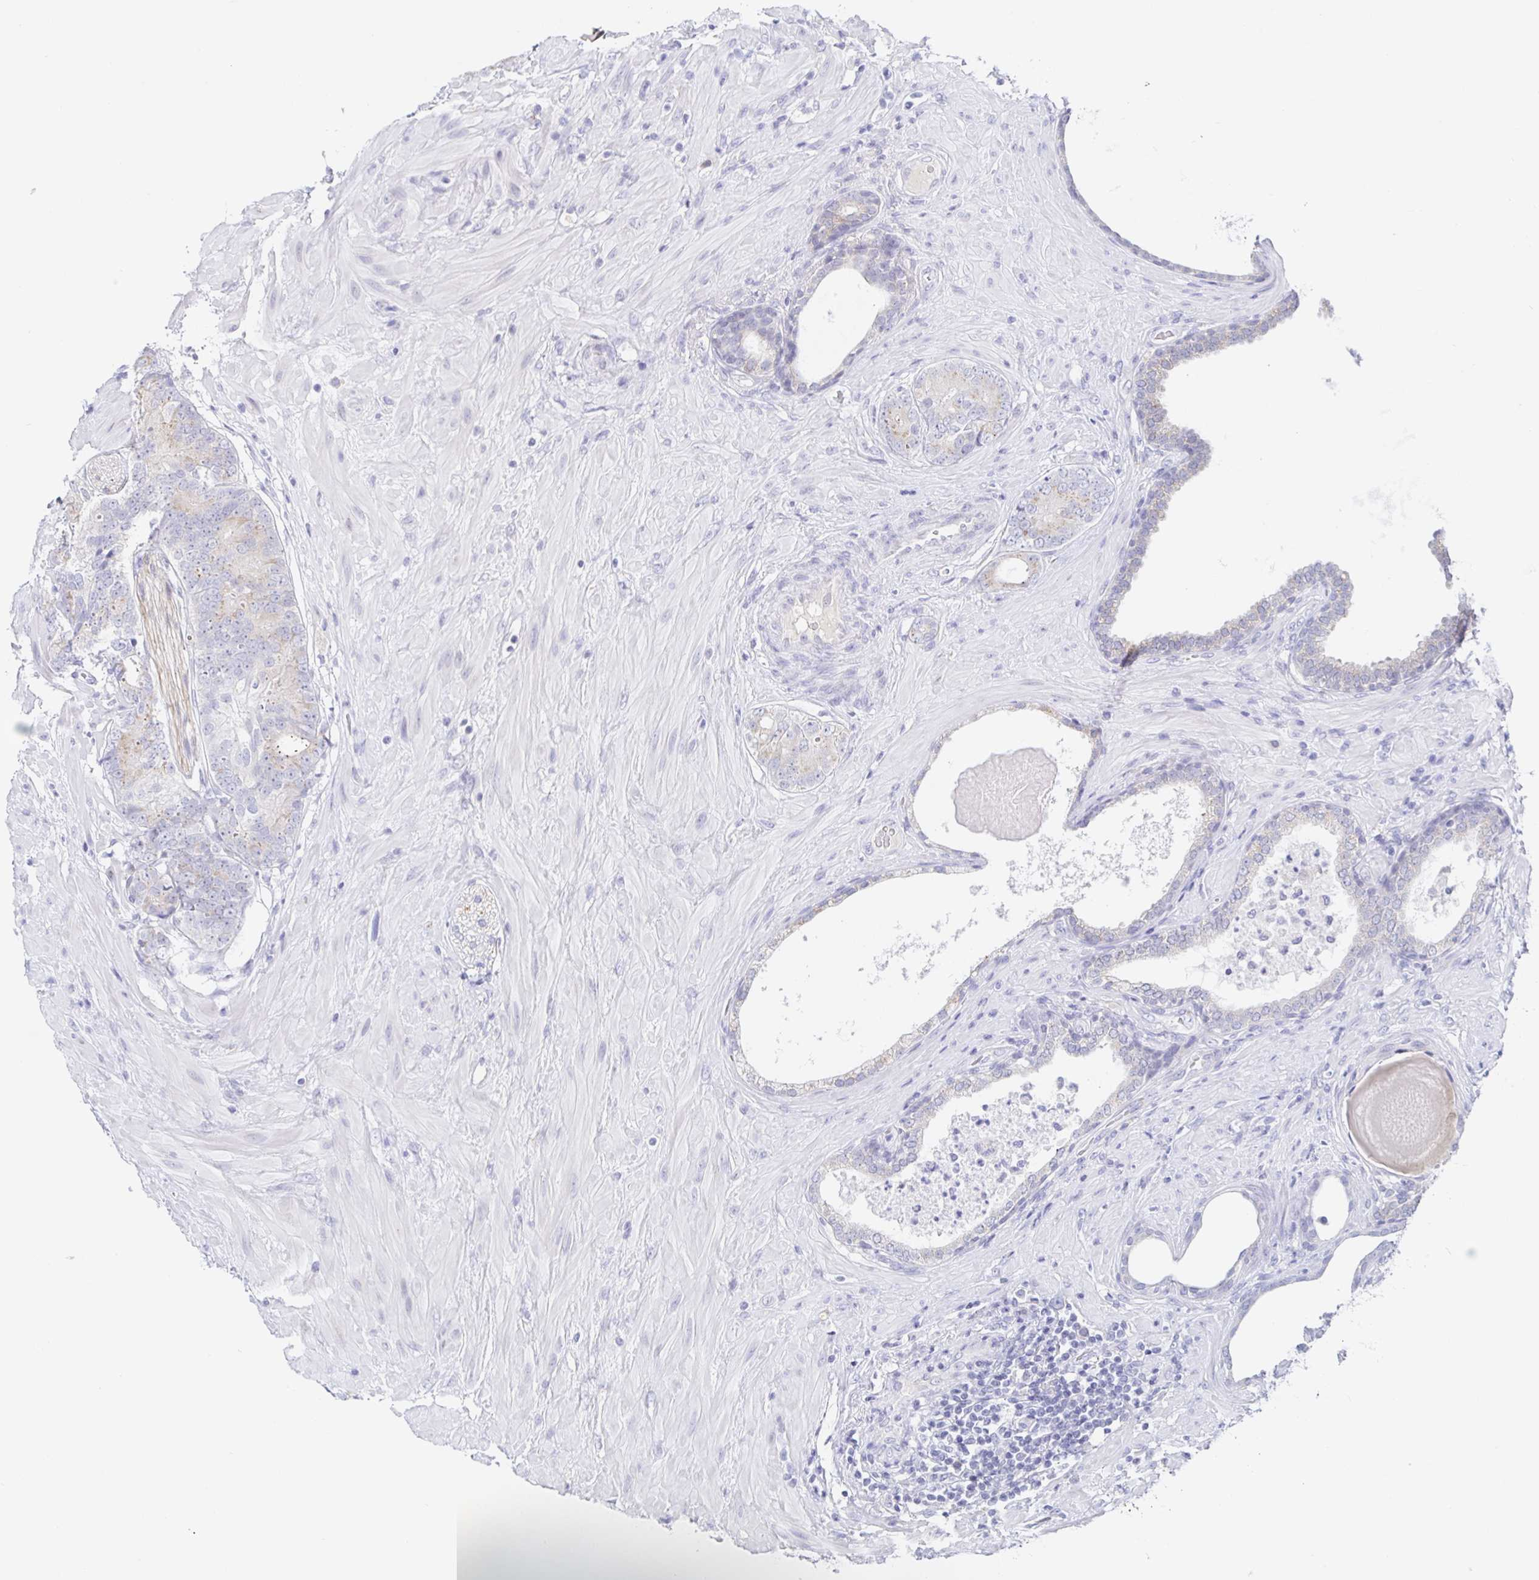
{"staining": {"intensity": "weak", "quantity": "<25%", "location": "cytoplasmic/membranous"}, "tissue": "prostate cancer", "cell_type": "Tumor cells", "image_type": "cancer", "snomed": [{"axis": "morphology", "description": "Adenocarcinoma, High grade"}, {"axis": "topography", "description": "Prostate"}], "caption": "Immunohistochemistry image of neoplastic tissue: human prostate cancer stained with DAB (3,3'-diaminobenzidine) displays no significant protein staining in tumor cells. (DAB immunohistochemistry (IHC) with hematoxylin counter stain).", "gene": "SIAH3", "patient": {"sex": "male", "age": 62}}